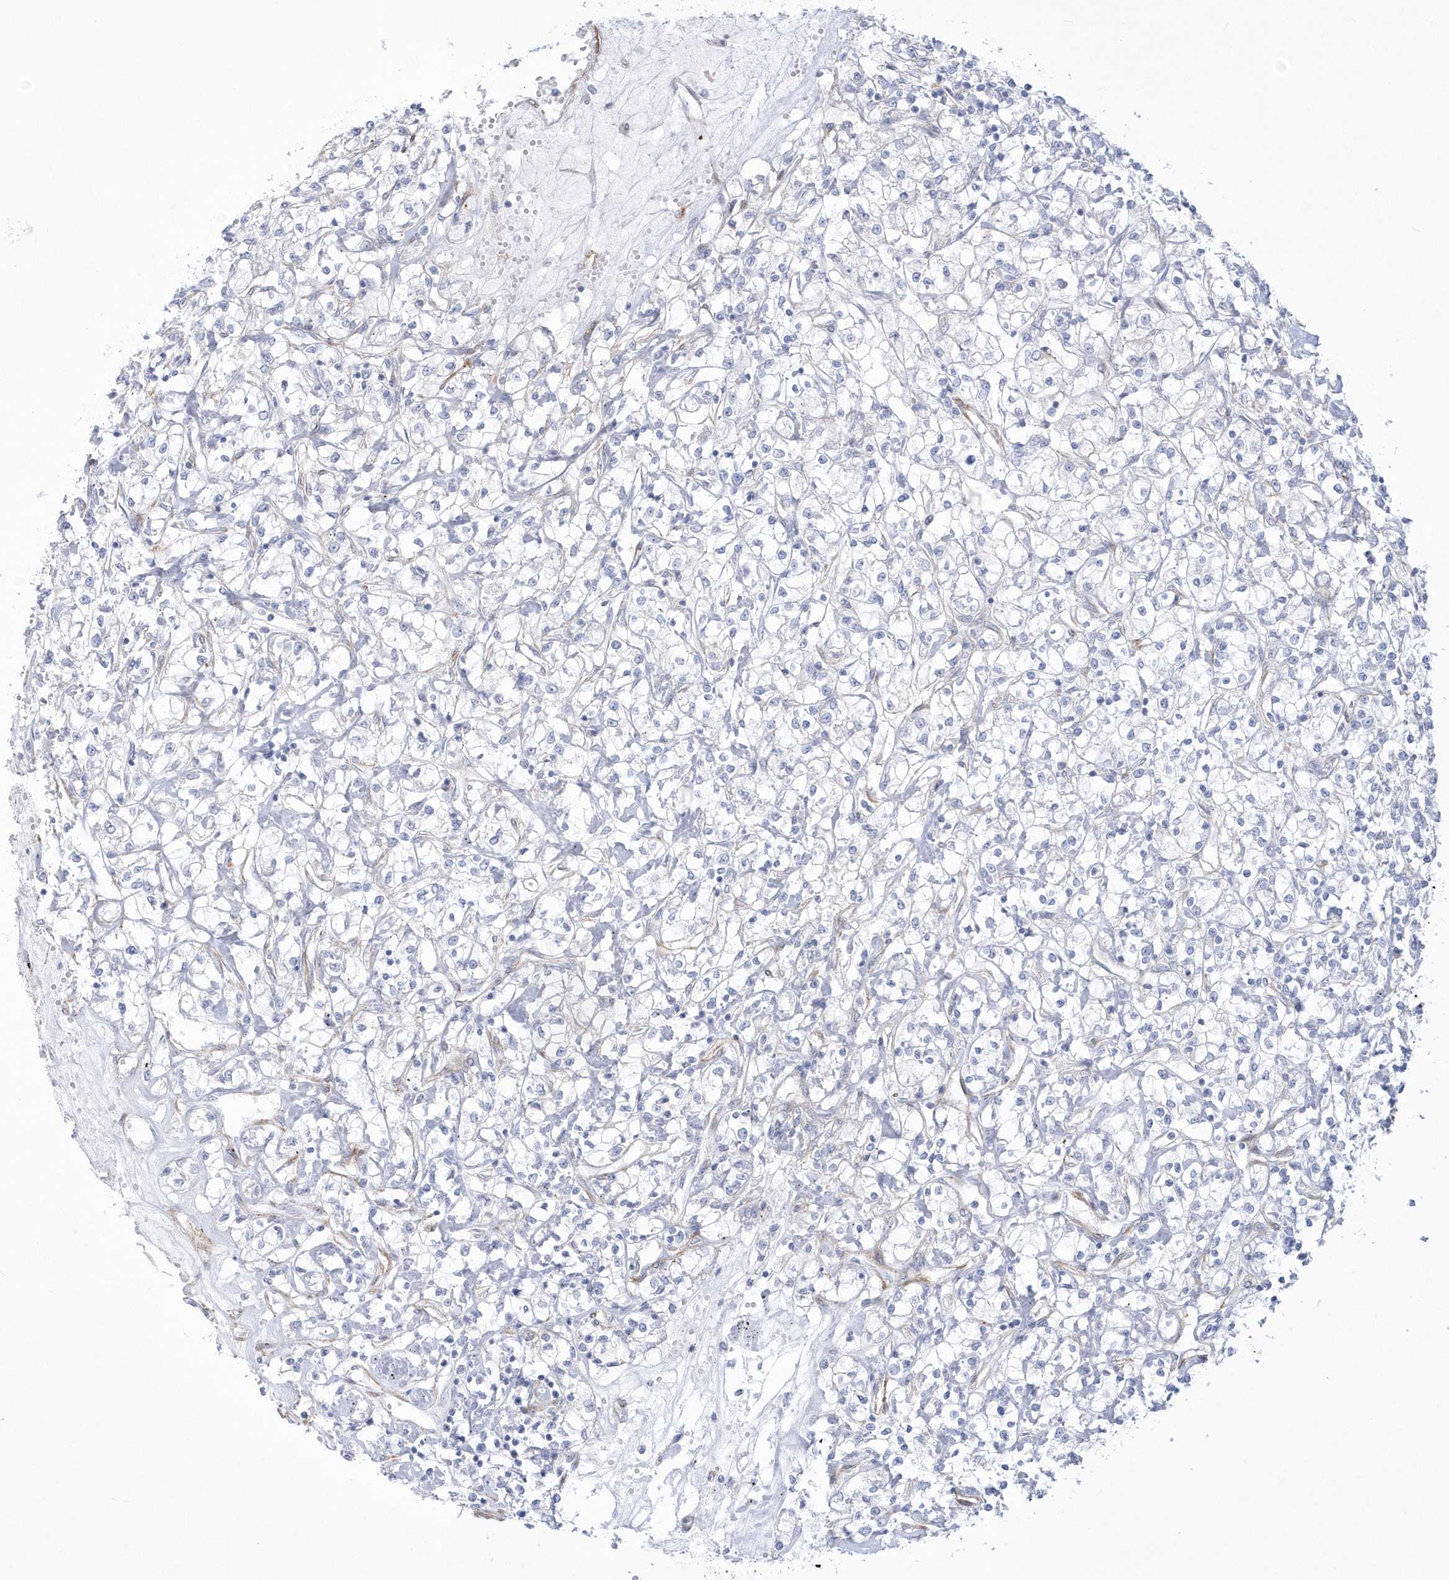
{"staining": {"intensity": "negative", "quantity": "none", "location": "none"}, "tissue": "renal cancer", "cell_type": "Tumor cells", "image_type": "cancer", "snomed": [{"axis": "morphology", "description": "Adenocarcinoma, NOS"}, {"axis": "topography", "description": "Kidney"}], "caption": "Human renal cancer stained for a protein using IHC shows no expression in tumor cells.", "gene": "WDR27", "patient": {"sex": "female", "age": 59}}